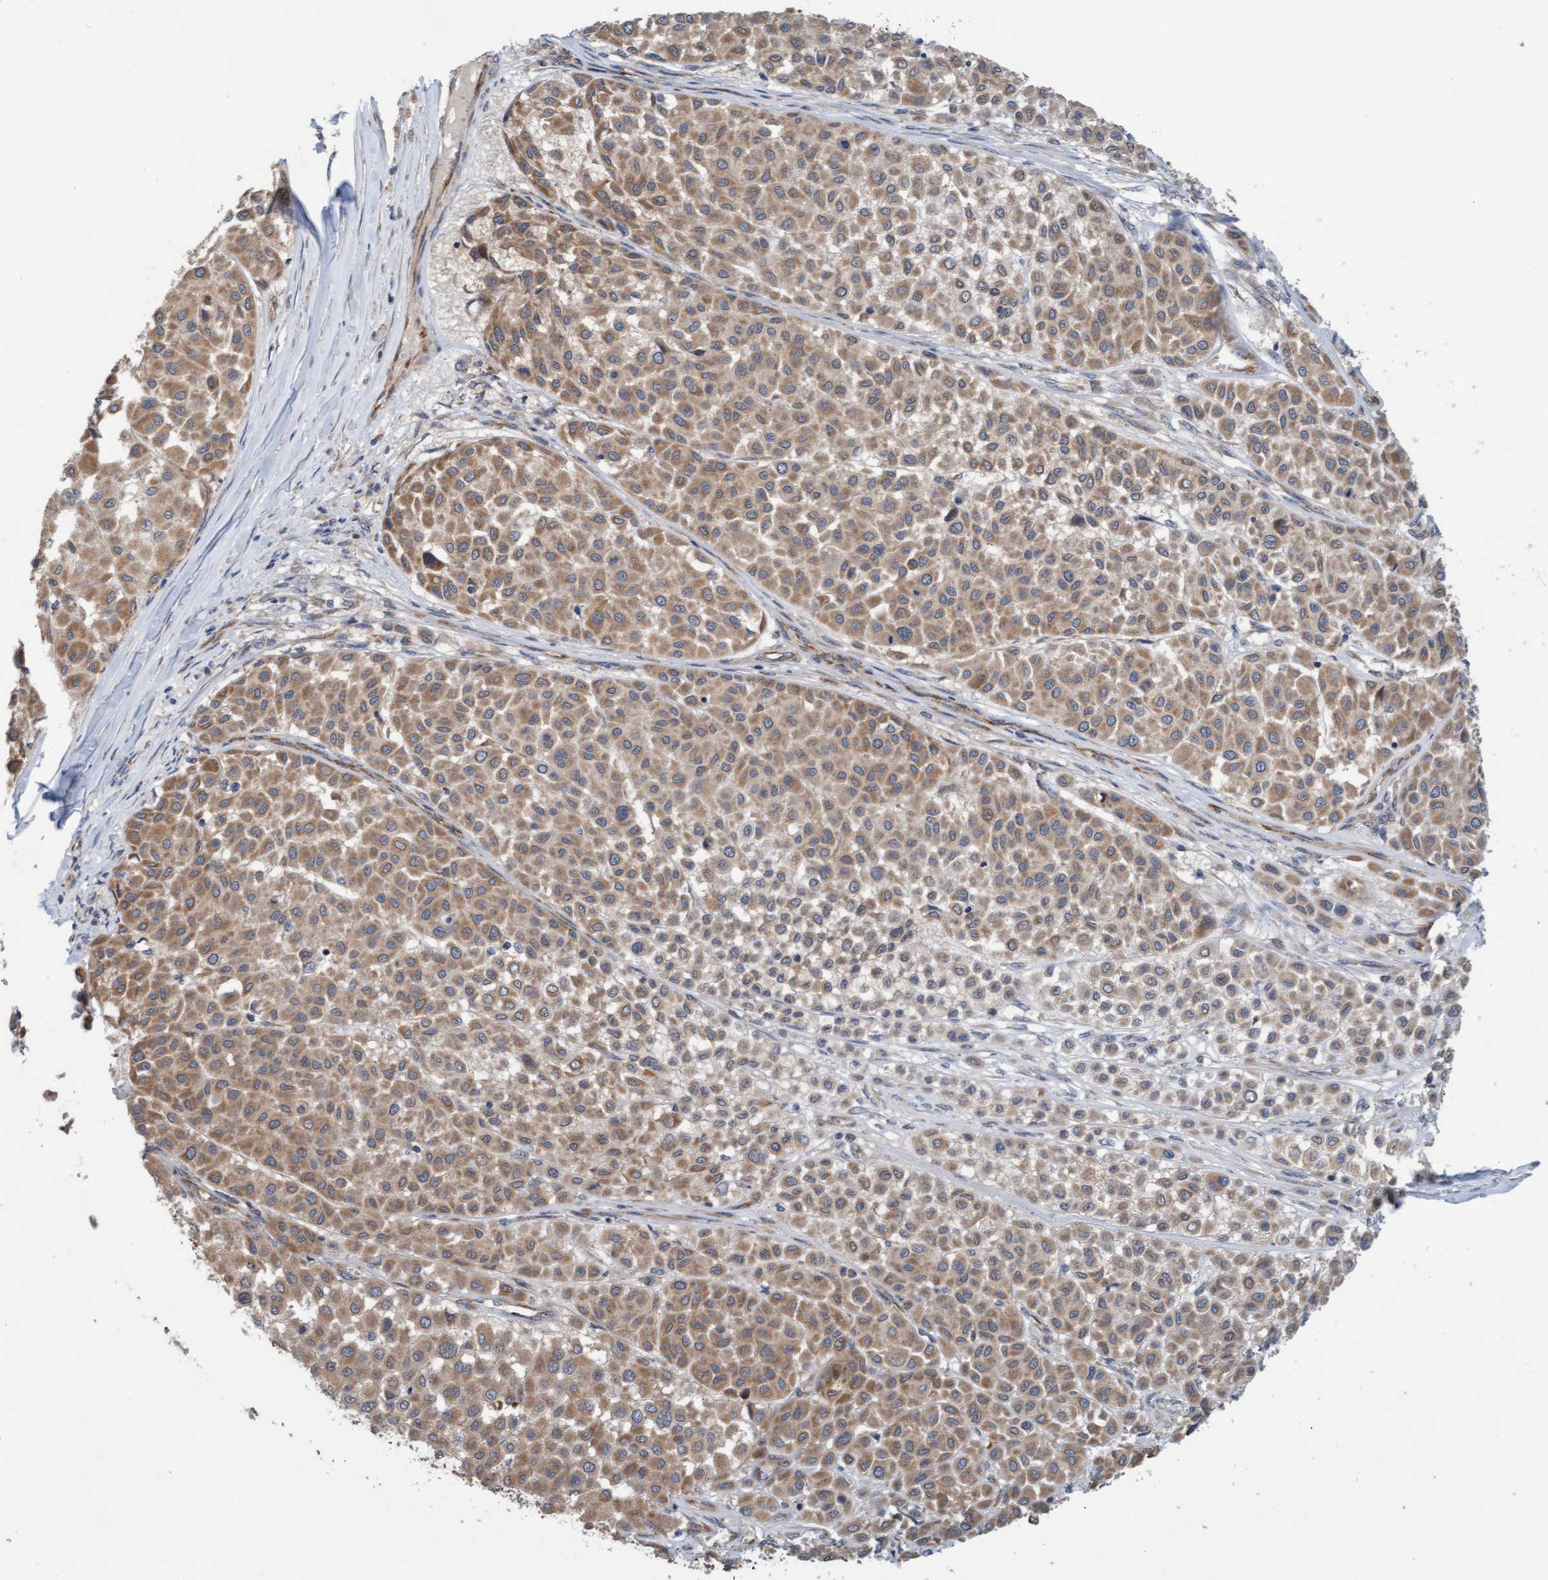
{"staining": {"intensity": "moderate", "quantity": ">75%", "location": "cytoplasmic/membranous"}, "tissue": "melanoma", "cell_type": "Tumor cells", "image_type": "cancer", "snomed": [{"axis": "morphology", "description": "Malignant melanoma, Metastatic site"}, {"axis": "topography", "description": "Soft tissue"}], "caption": "Protein expression analysis of melanoma reveals moderate cytoplasmic/membranous positivity in approximately >75% of tumor cells.", "gene": "ZNF566", "patient": {"sex": "male", "age": 41}}